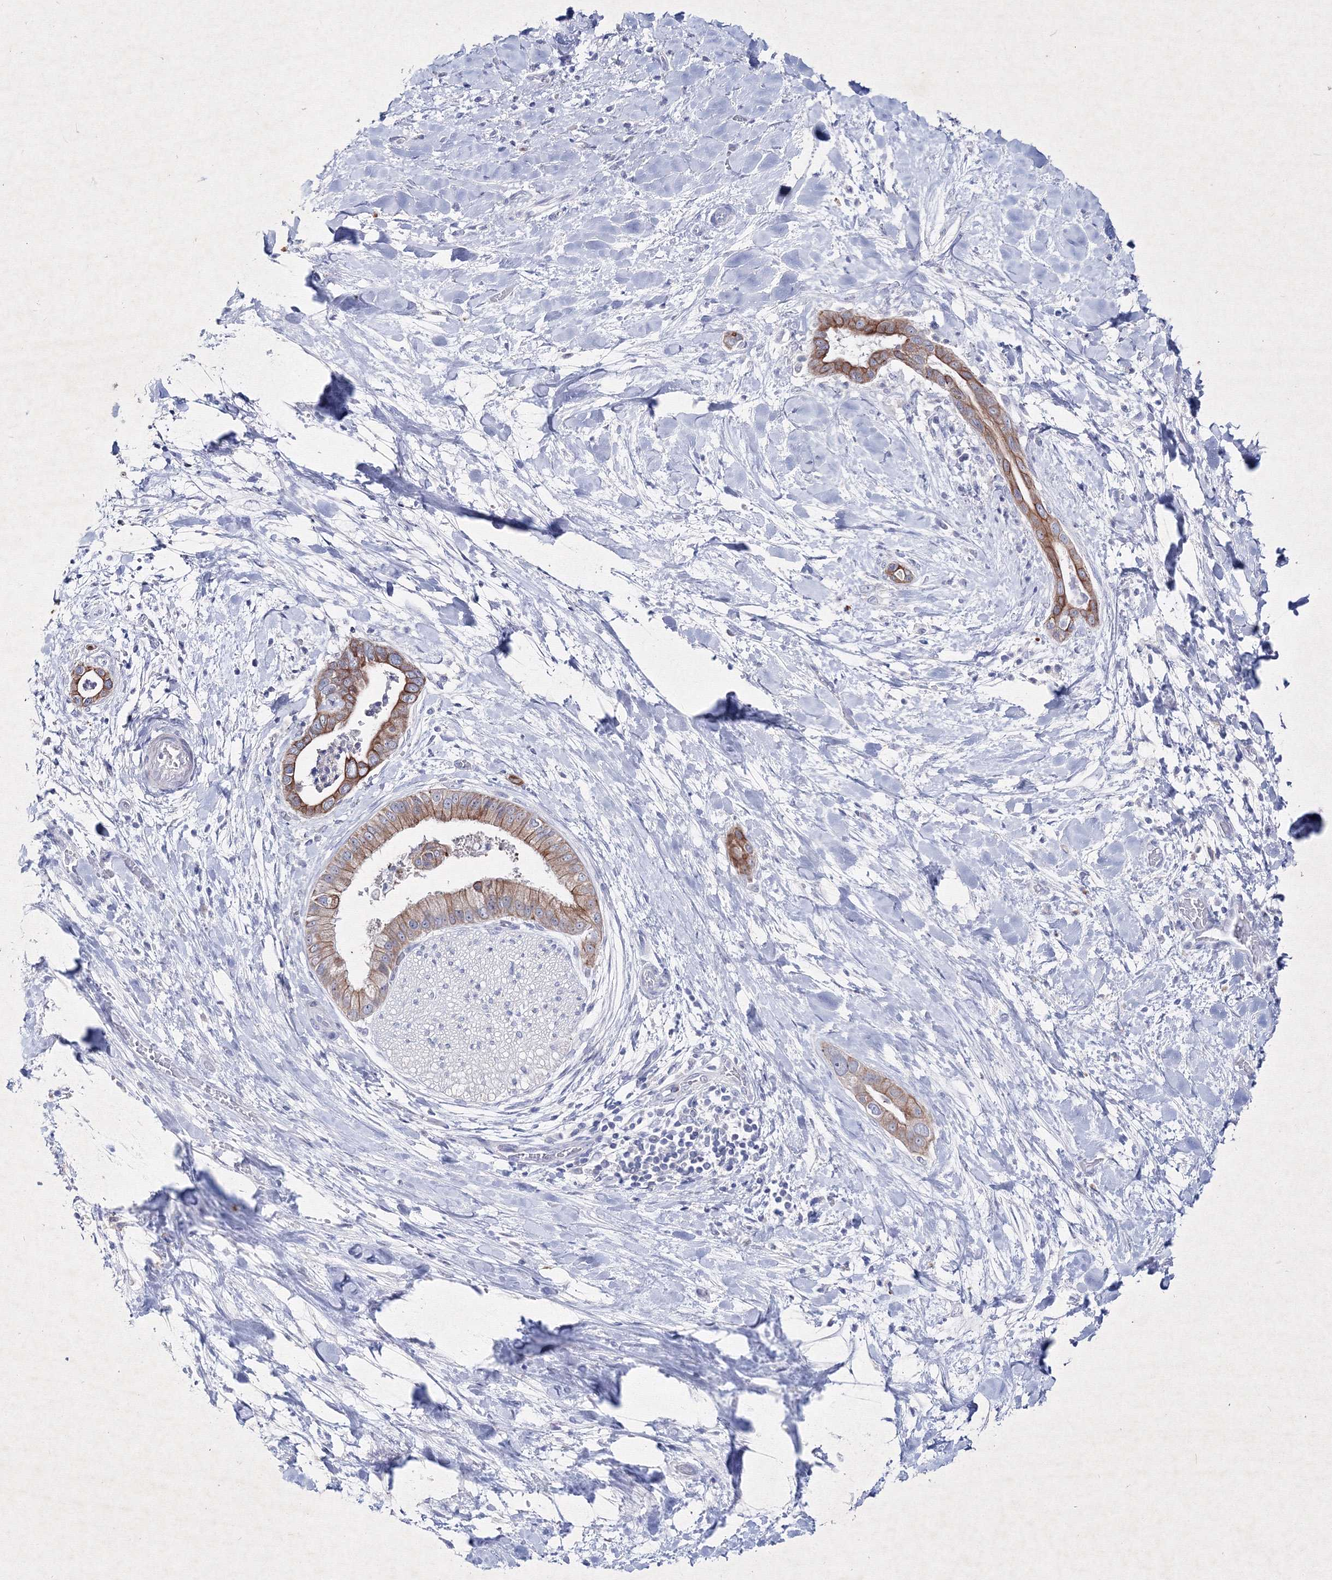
{"staining": {"intensity": "moderate", "quantity": ">75%", "location": "cytoplasmic/membranous"}, "tissue": "liver cancer", "cell_type": "Tumor cells", "image_type": "cancer", "snomed": [{"axis": "morphology", "description": "Cholangiocarcinoma"}, {"axis": "topography", "description": "Liver"}], "caption": "Brown immunohistochemical staining in human liver cholangiocarcinoma demonstrates moderate cytoplasmic/membranous positivity in about >75% of tumor cells.", "gene": "SMIM29", "patient": {"sex": "female", "age": 54}}